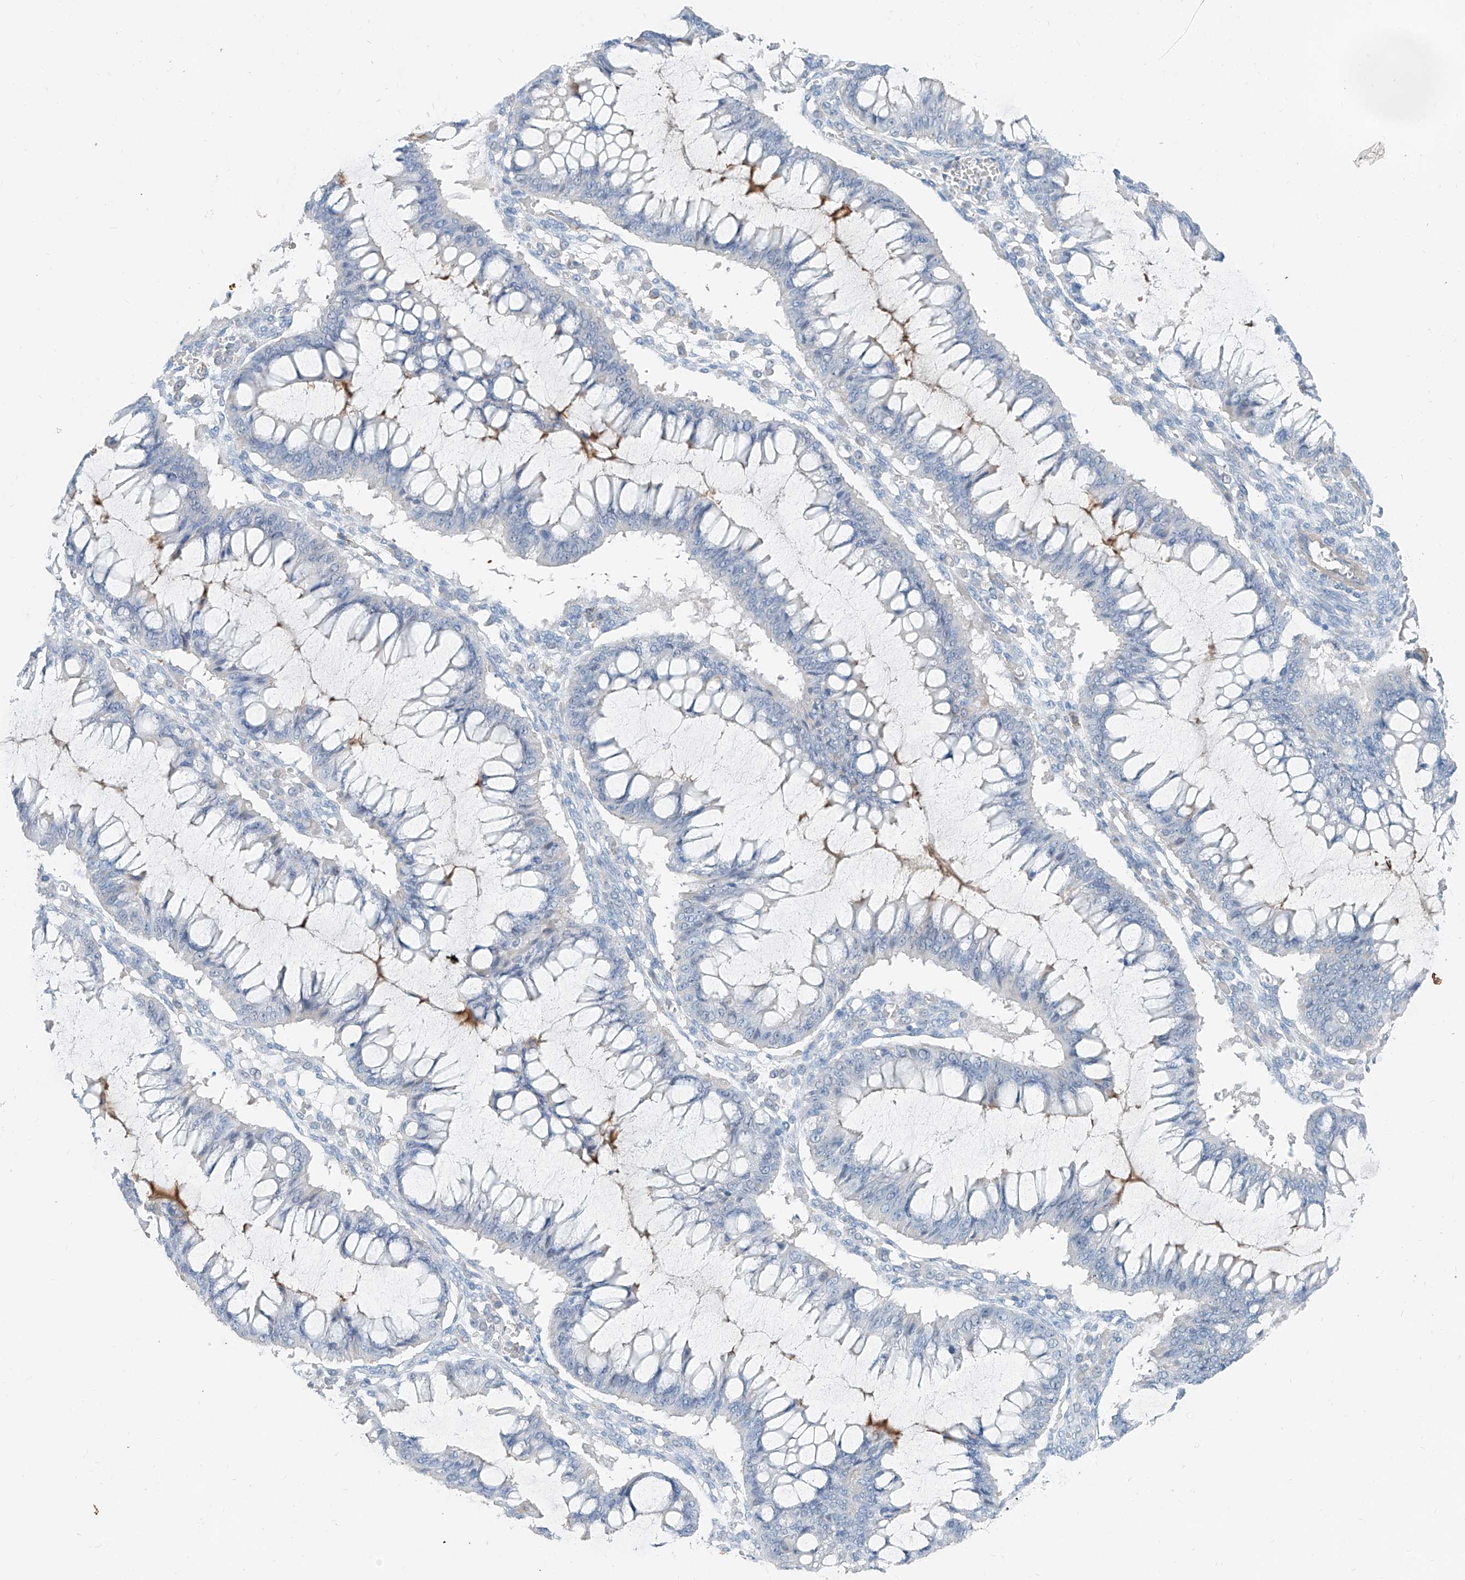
{"staining": {"intensity": "negative", "quantity": "none", "location": "none"}, "tissue": "ovarian cancer", "cell_type": "Tumor cells", "image_type": "cancer", "snomed": [{"axis": "morphology", "description": "Cystadenocarcinoma, mucinous, NOS"}, {"axis": "topography", "description": "Ovary"}], "caption": "A photomicrograph of mucinous cystadenocarcinoma (ovarian) stained for a protein exhibits no brown staining in tumor cells.", "gene": "ANKRD34A", "patient": {"sex": "female", "age": 73}}